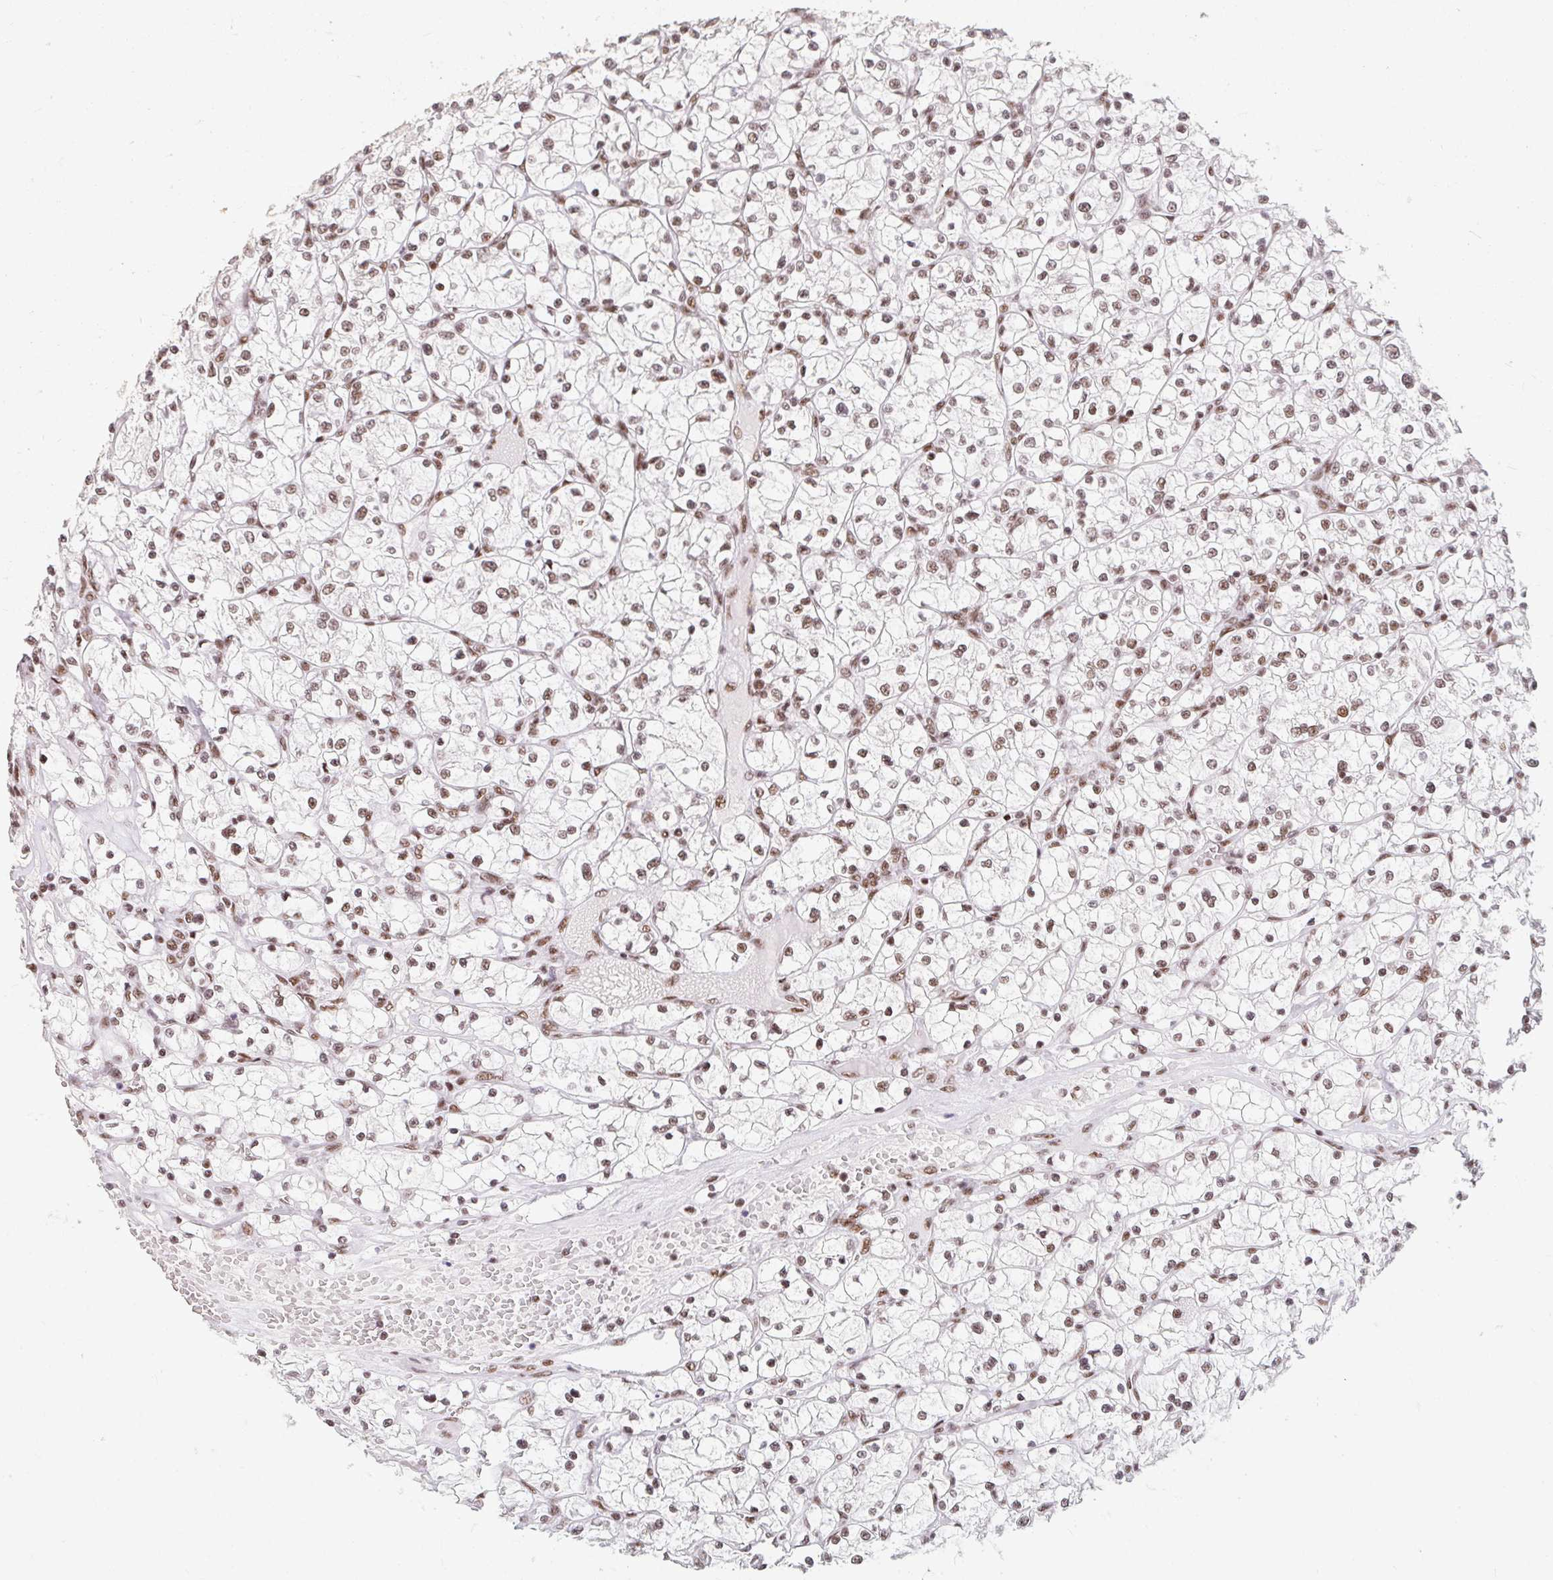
{"staining": {"intensity": "moderate", "quantity": ">75%", "location": "nuclear"}, "tissue": "renal cancer", "cell_type": "Tumor cells", "image_type": "cancer", "snomed": [{"axis": "morphology", "description": "Adenocarcinoma, NOS"}, {"axis": "topography", "description": "Kidney"}], "caption": "Immunohistochemistry (IHC) (DAB (3,3'-diaminobenzidine)) staining of human adenocarcinoma (renal) reveals moderate nuclear protein positivity in about >75% of tumor cells. (DAB IHC with brightfield microscopy, high magnification).", "gene": "SRSF10", "patient": {"sex": "female", "age": 64}}